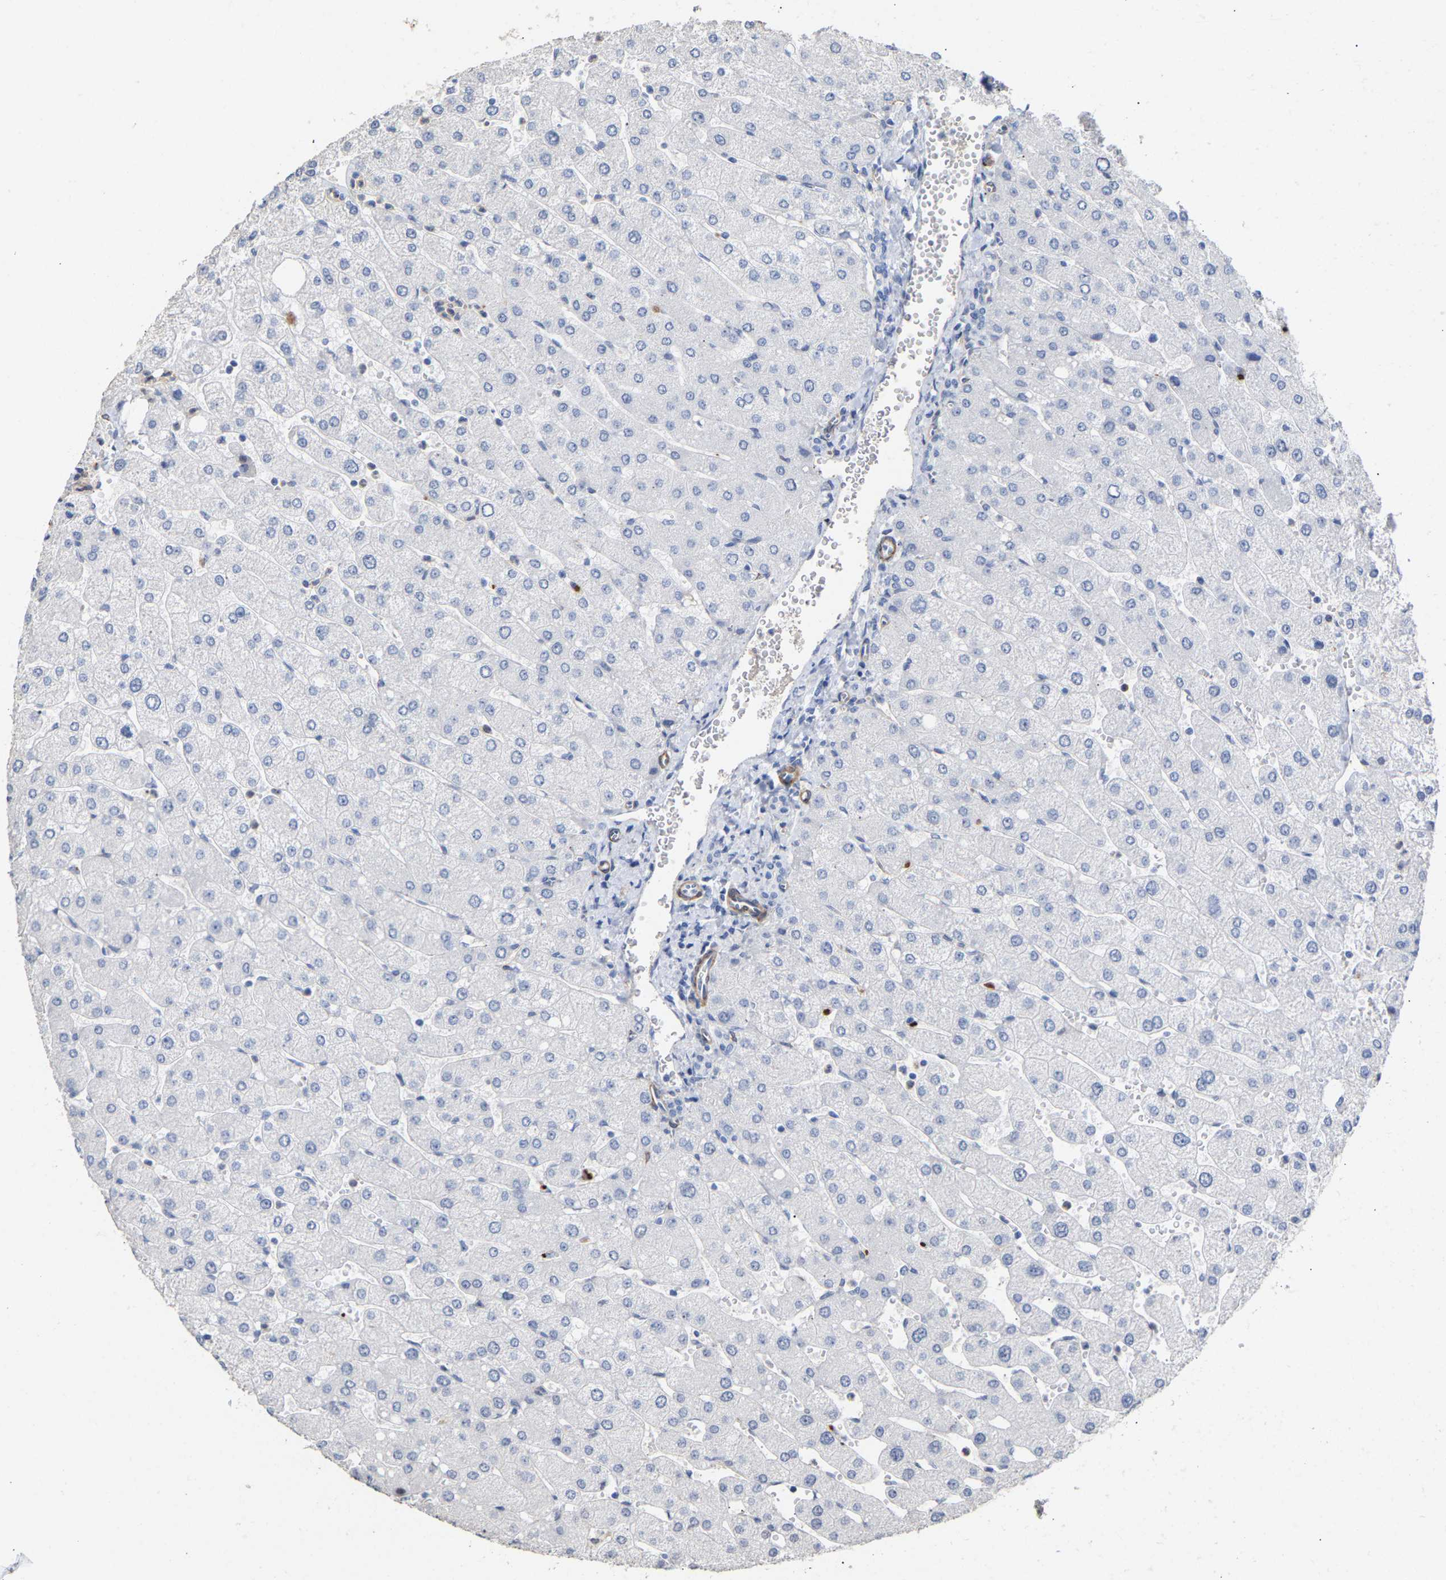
{"staining": {"intensity": "negative", "quantity": "none", "location": "none"}, "tissue": "liver", "cell_type": "Cholangiocytes", "image_type": "normal", "snomed": [{"axis": "morphology", "description": "Normal tissue, NOS"}, {"axis": "topography", "description": "Liver"}], "caption": "An immunohistochemistry photomicrograph of normal liver is shown. There is no staining in cholangiocytes of liver. (Brightfield microscopy of DAB (3,3'-diaminobenzidine) immunohistochemistry at high magnification).", "gene": "AMPH", "patient": {"sex": "male", "age": 55}}